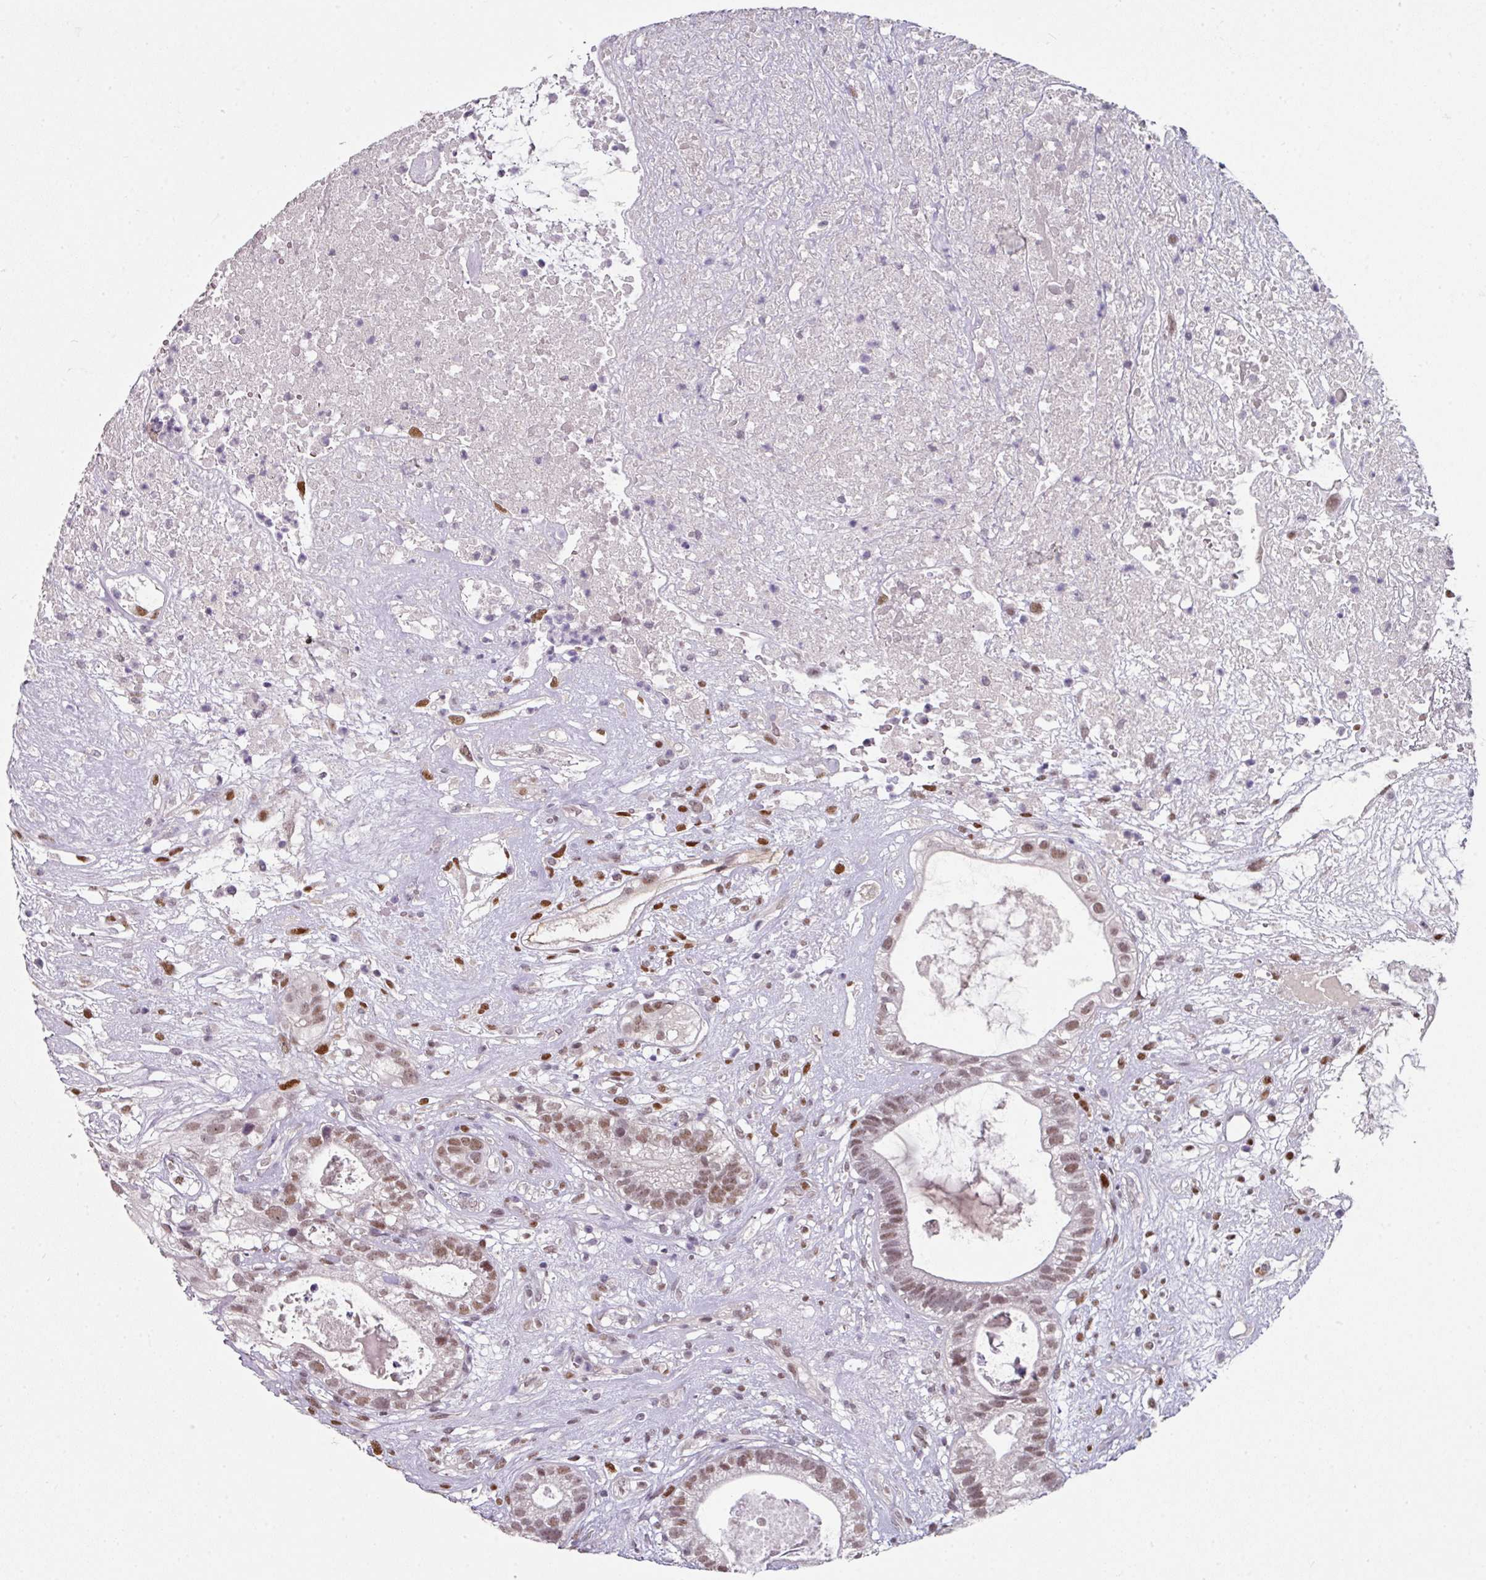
{"staining": {"intensity": "moderate", "quantity": ">75%", "location": "nuclear"}, "tissue": "testis cancer", "cell_type": "Tumor cells", "image_type": "cancer", "snomed": [{"axis": "morphology", "description": "Seminoma, NOS"}, {"axis": "morphology", "description": "Carcinoma, Embryonal, NOS"}, {"axis": "topography", "description": "Testis"}], "caption": "IHC histopathology image of testis cancer (embryonal carcinoma) stained for a protein (brown), which reveals medium levels of moderate nuclear positivity in about >75% of tumor cells.", "gene": "ELK1", "patient": {"sex": "male", "age": 41}}